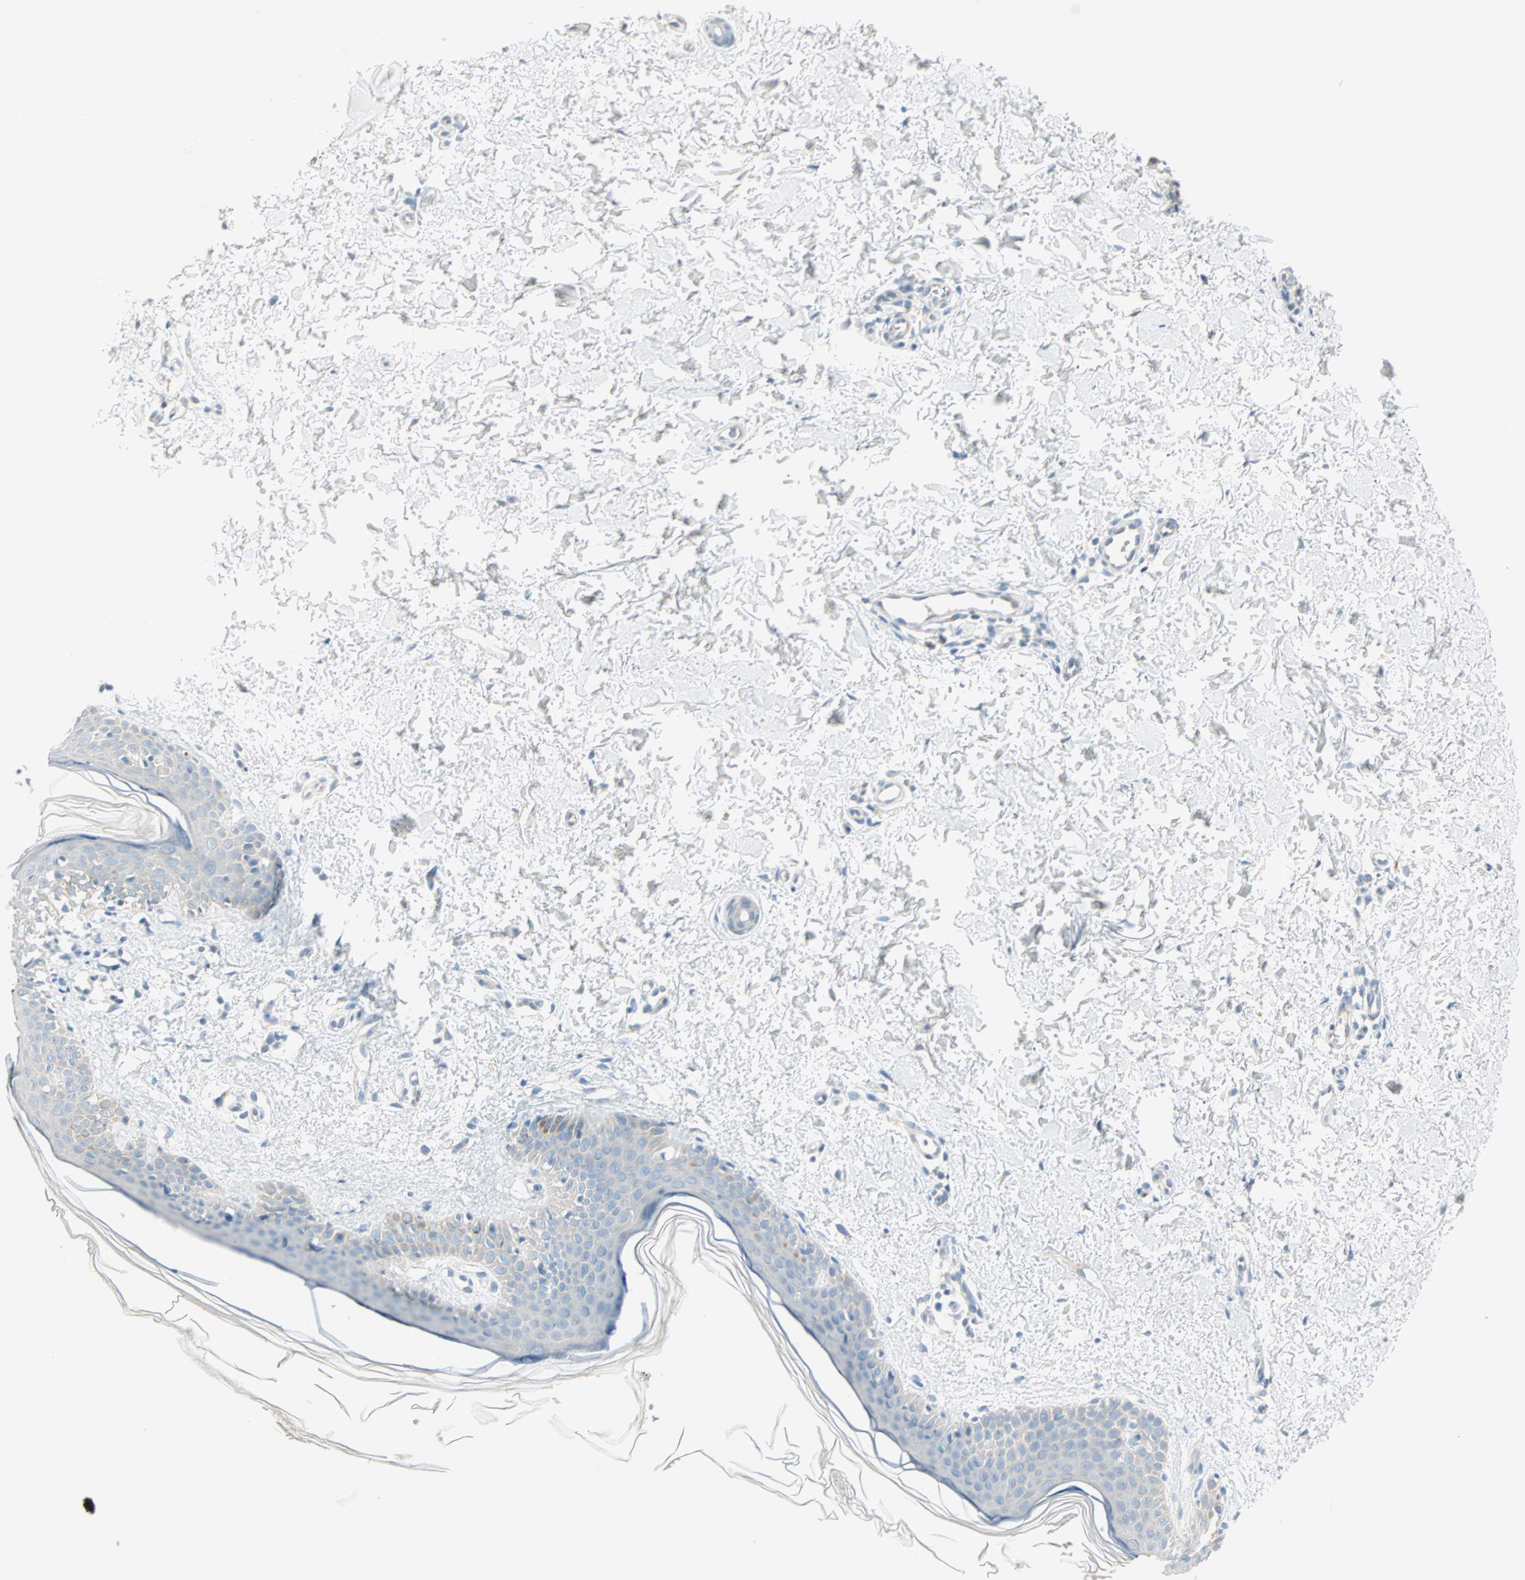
{"staining": {"intensity": "negative", "quantity": "none", "location": "none"}, "tissue": "skin", "cell_type": "Fibroblasts", "image_type": "normal", "snomed": [{"axis": "morphology", "description": "Normal tissue, NOS"}, {"axis": "topography", "description": "Skin"}], "caption": "The photomicrograph exhibits no staining of fibroblasts in normal skin.", "gene": "SULT1C2", "patient": {"sex": "female", "age": 56}}